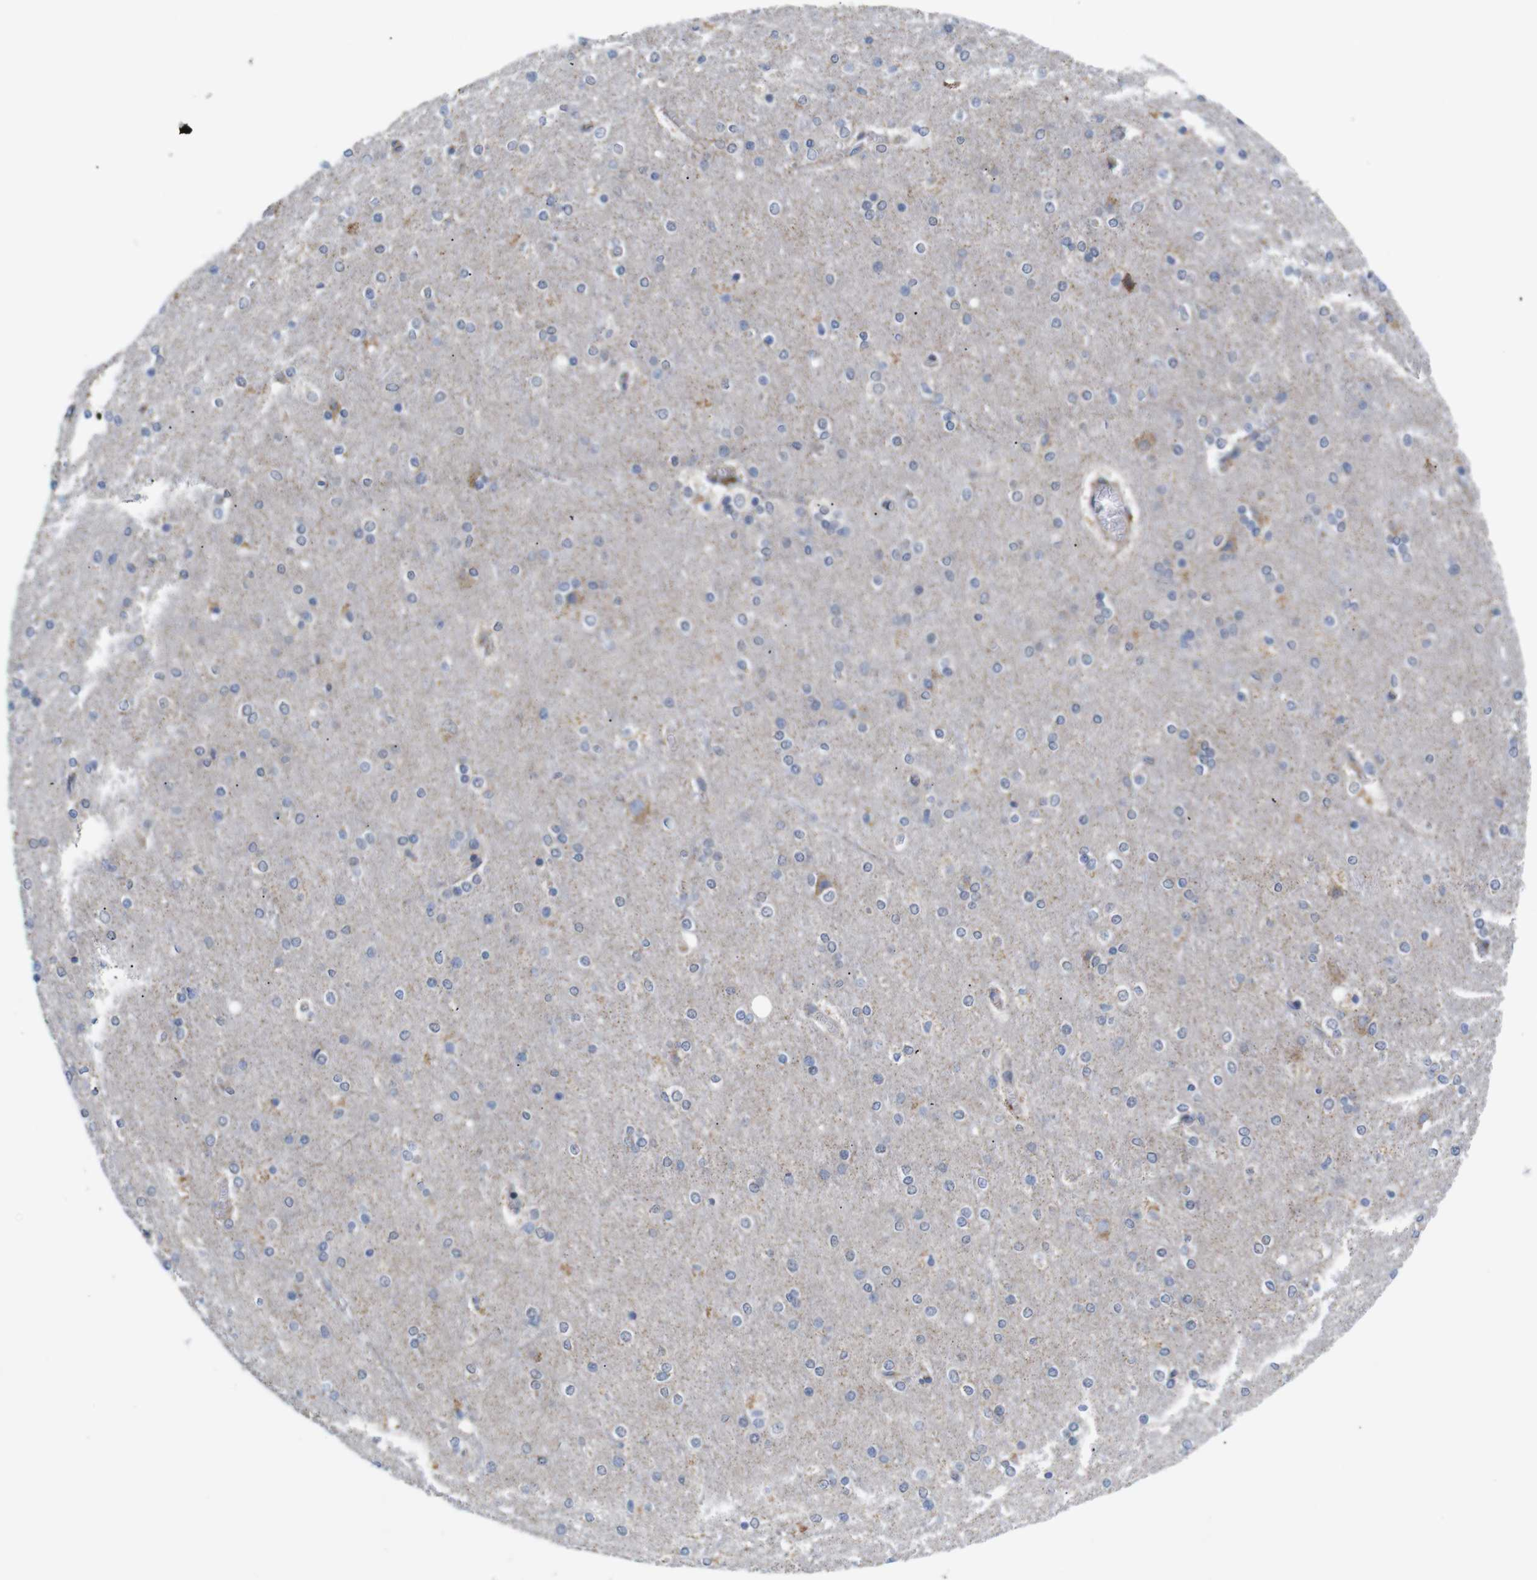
{"staining": {"intensity": "weak", "quantity": "25%-75%", "location": "cytoplasmic/membranous"}, "tissue": "cerebral cortex", "cell_type": "Endothelial cells", "image_type": "normal", "snomed": [{"axis": "morphology", "description": "Normal tissue, NOS"}, {"axis": "topography", "description": "Cerebral cortex"}], "caption": "Weak cytoplasmic/membranous positivity for a protein is seen in approximately 25%-75% of endothelial cells of benign cerebral cortex using IHC.", "gene": "LRRC55", "patient": {"sex": "female", "age": 54}}